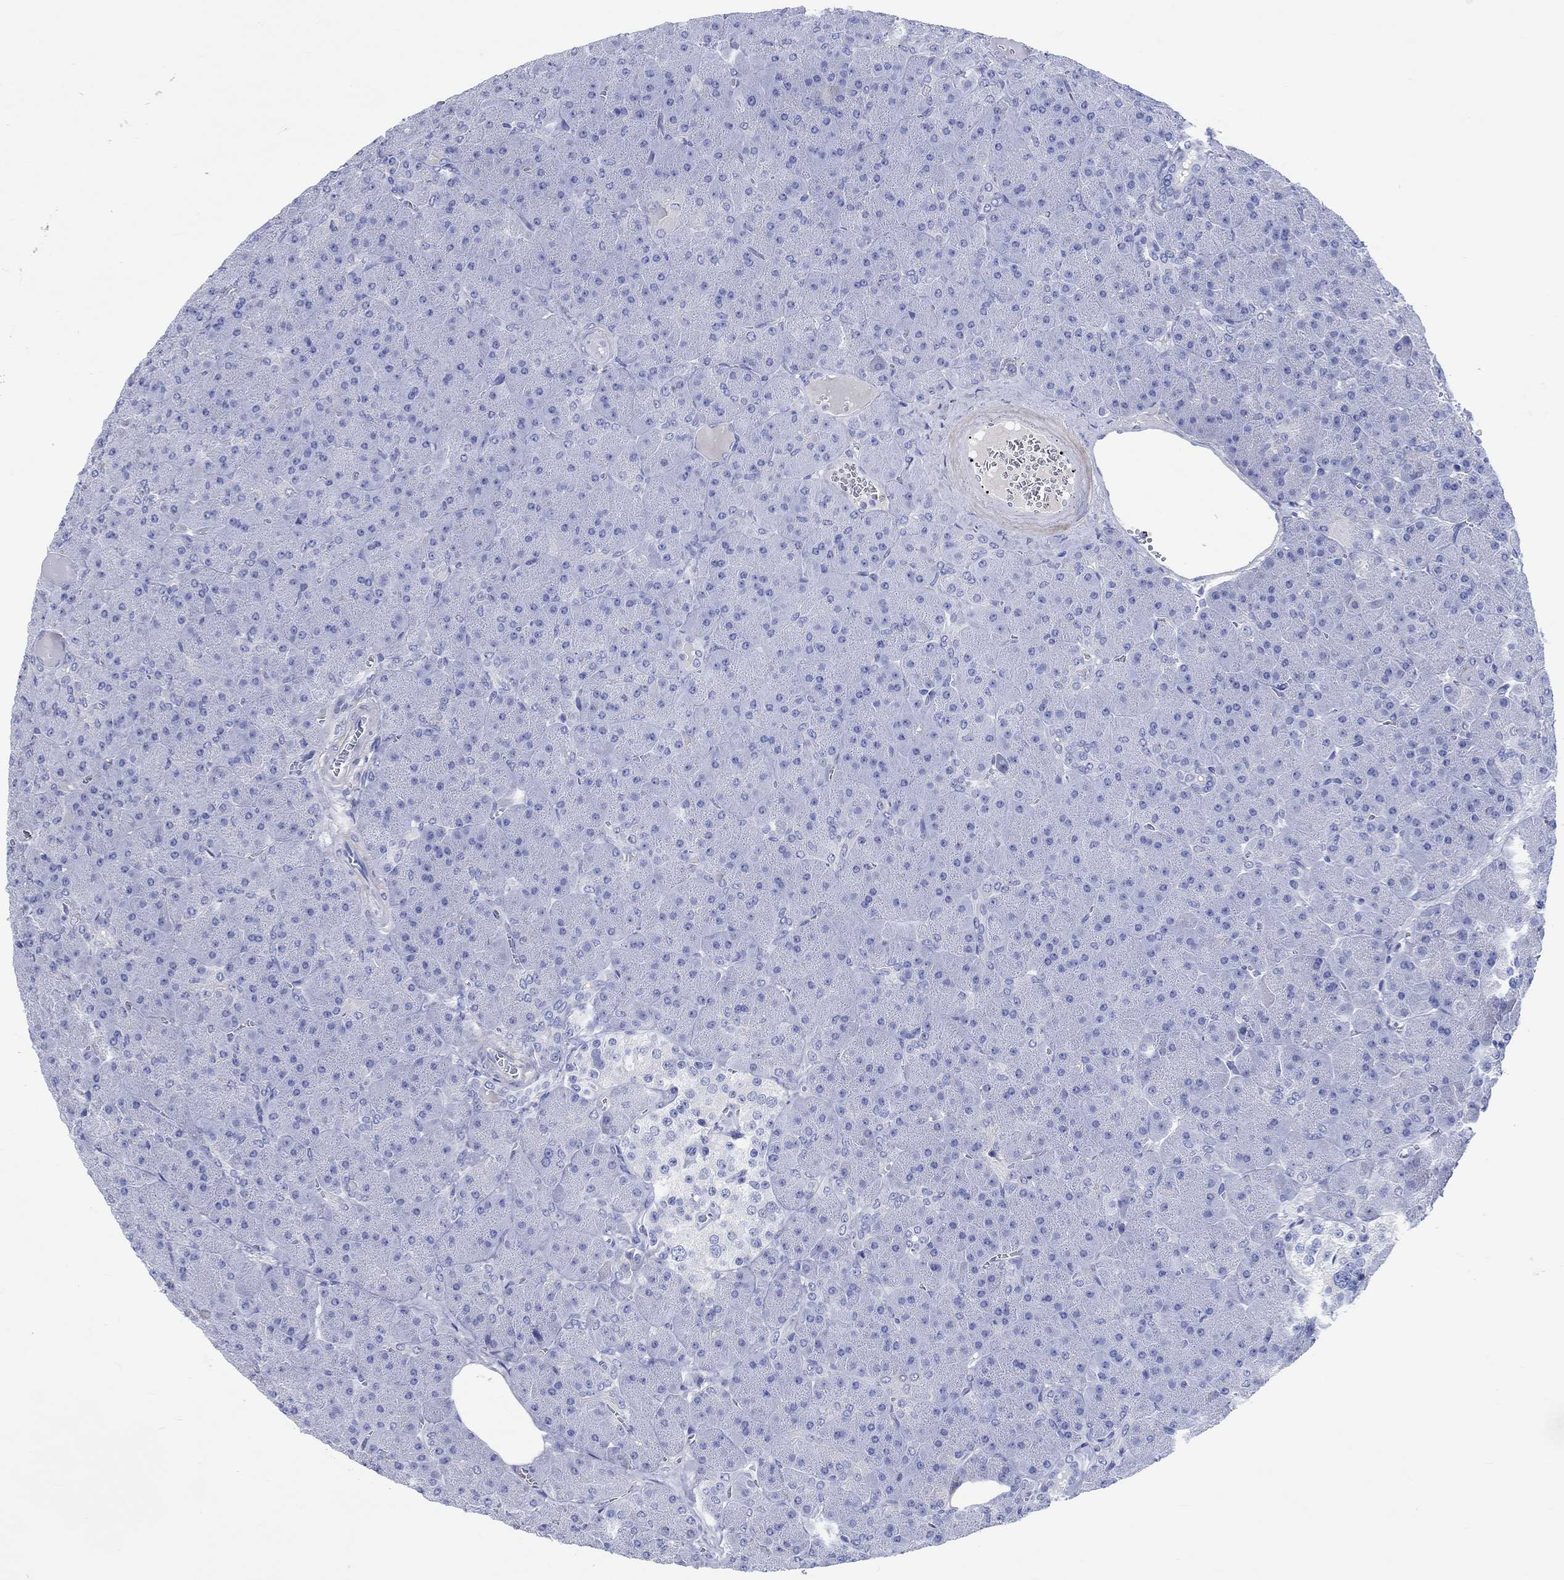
{"staining": {"intensity": "negative", "quantity": "none", "location": "none"}, "tissue": "pancreas", "cell_type": "Exocrine glandular cells", "image_type": "normal", "snomed": [{"axis": "morphology", "description": "Normal tissue, NOS"}, {"axis": "topography", "description": "Pancreas"}], "caption": "Immunohistochemistry of normal pancreas exhibits no staining in exocrine glandular cells. (Brightfield microscopy of DAB (3,3'-diaminobenzidine) immunohistochemistry at high magnification).", "gene": "SHISA4", "patient": {"sex": "male", "age": 61}}